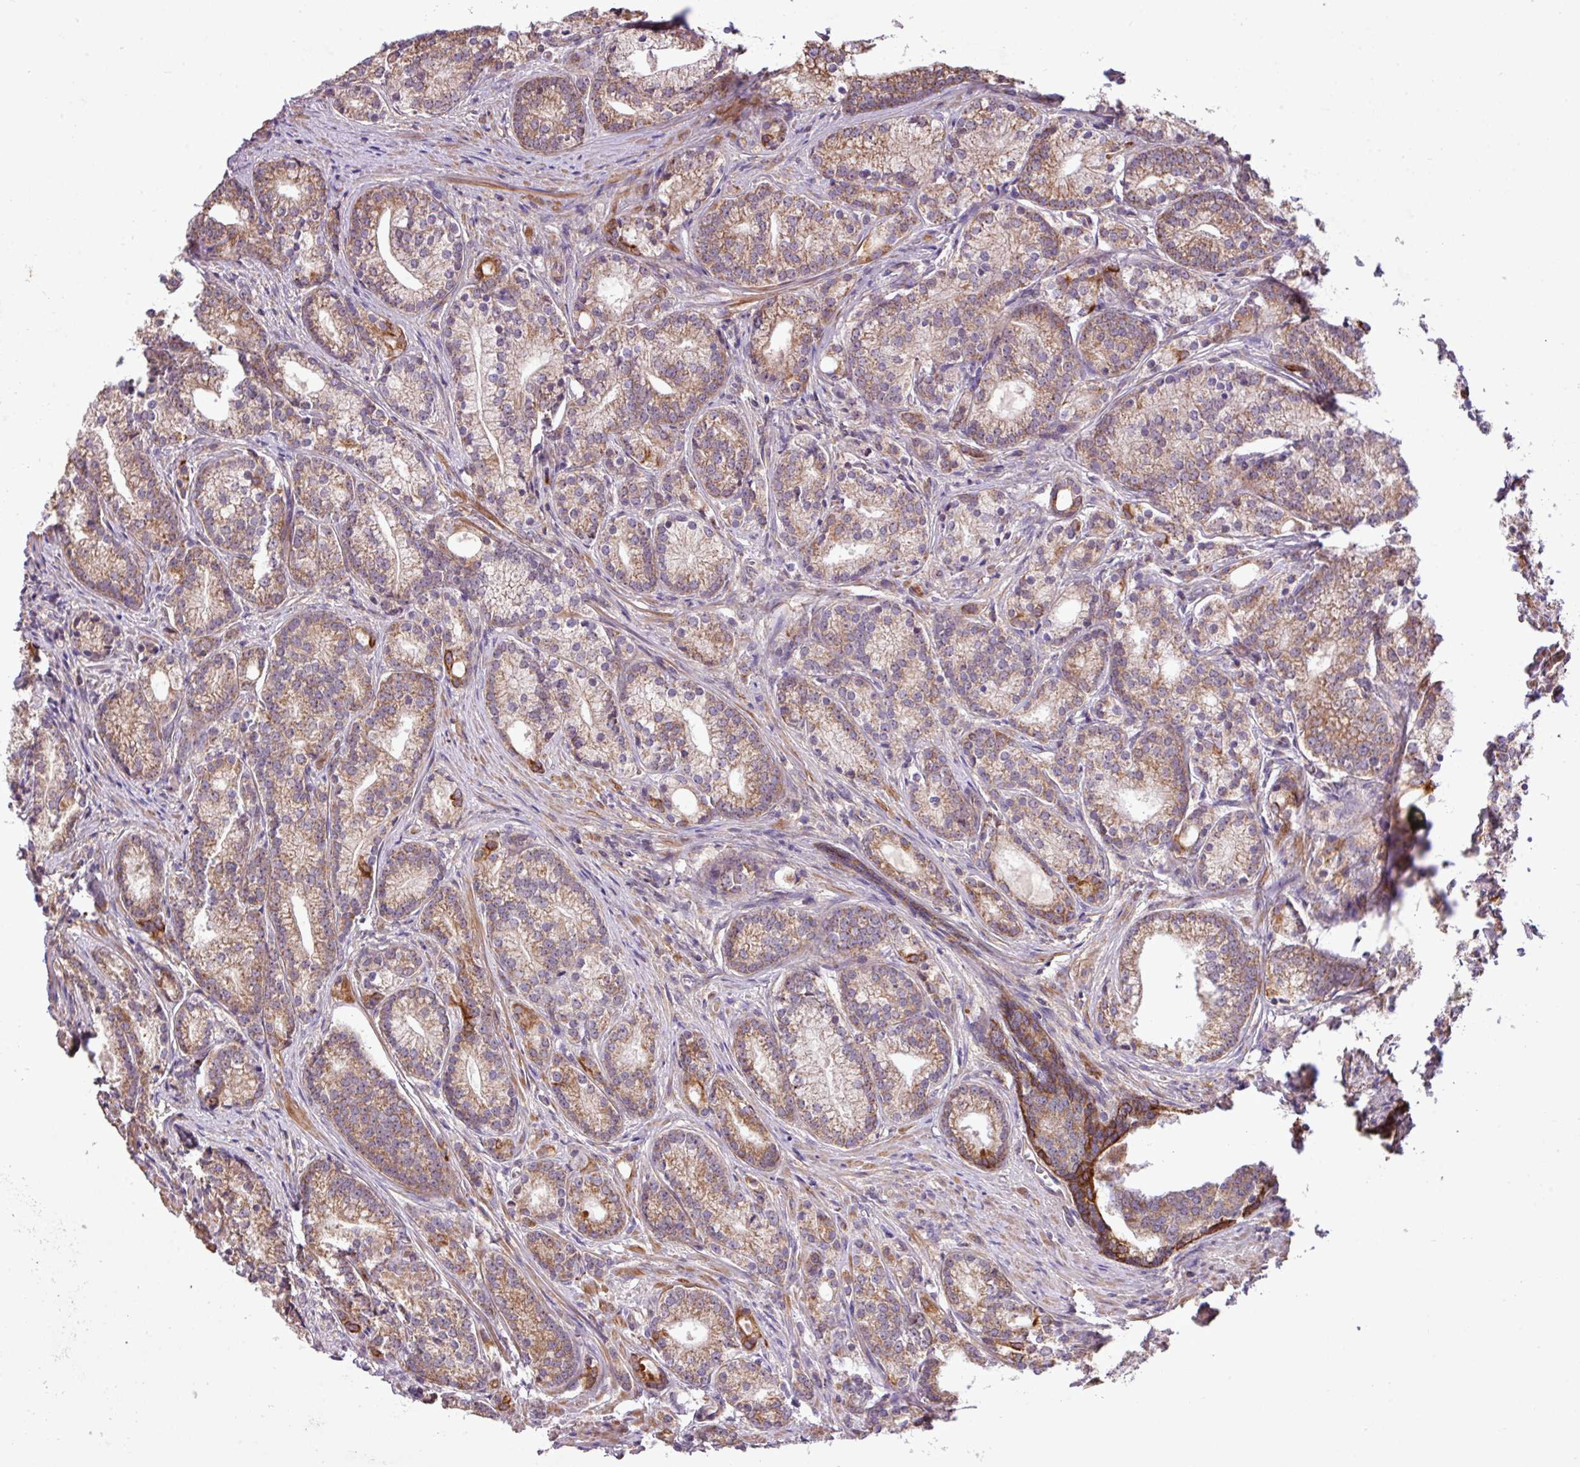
{"staining": {"intensity": "moderate", "quantity": ">75%", "location": "cytoplasmic/membranous"}, "tissue": "prostate cancer", "cell_type": "Tumor cells", "image_type": "cancer", "snomed": [{"axis": "morphology", "description": "Adenocarcinoma, Low grade"}, {"axis": "topography", "description": "Prostate"}], "caption": "Protein analysis of prostate cancer tissue exhibits moderate cytoplasmic/membranous positivity in approximately >75% of tumor cells.", "gene": "TIMM10B", "patient": {"sex": "male", "age": 71}}